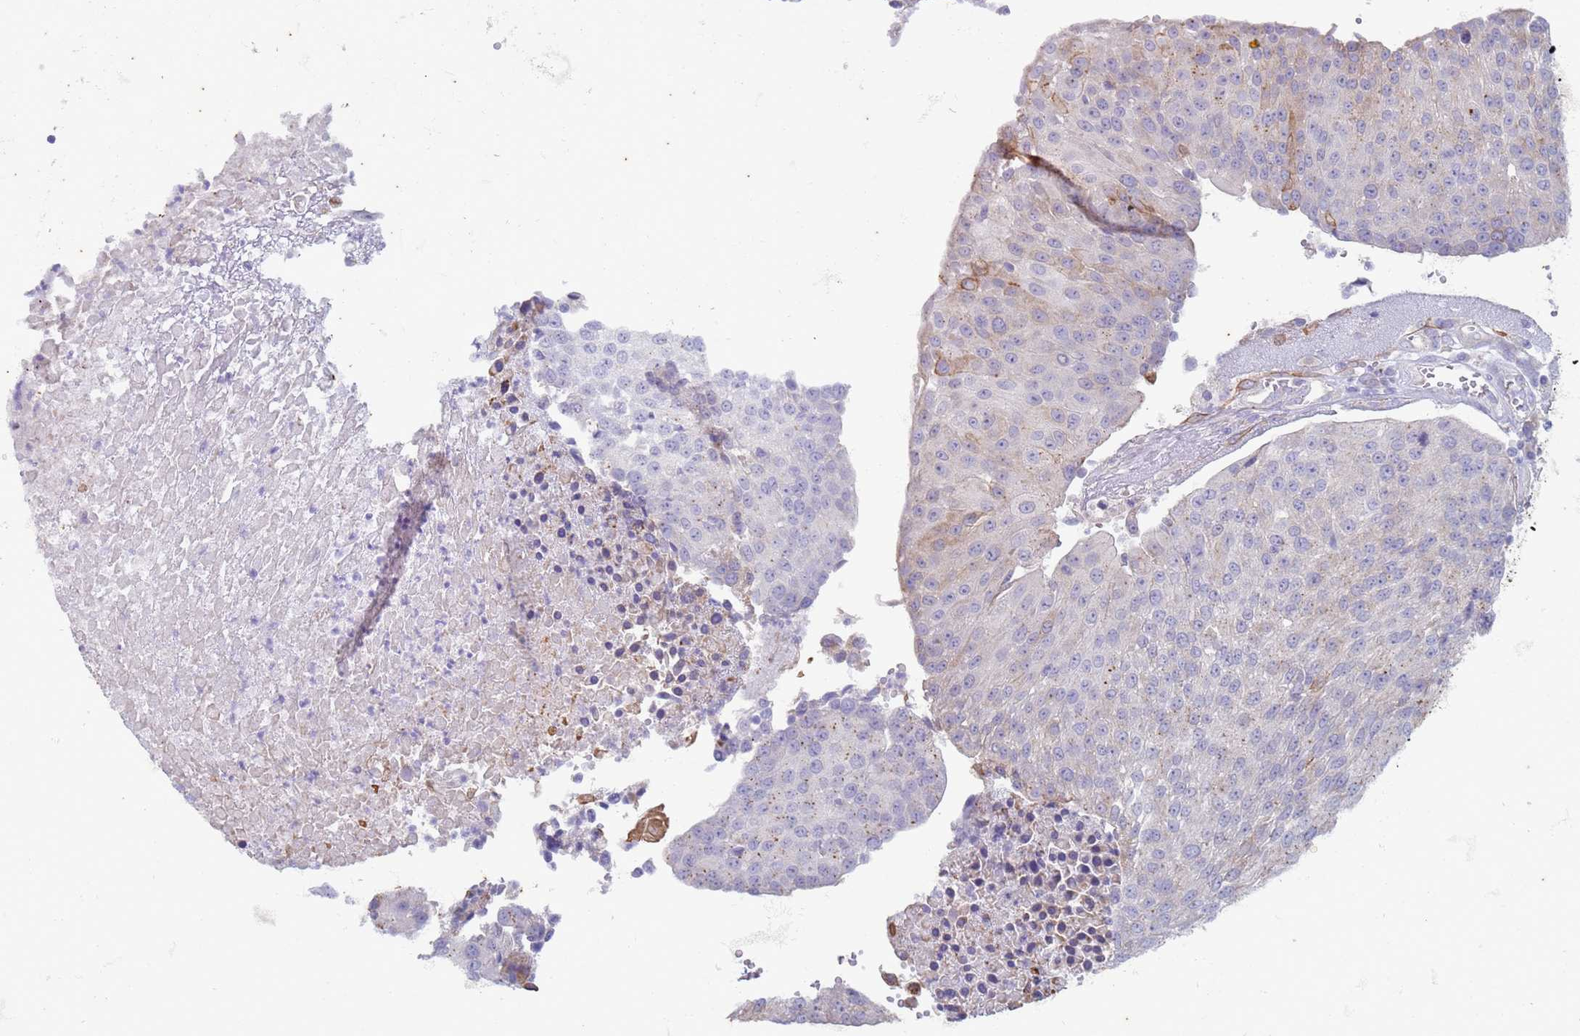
{"staining": {"intensity": "moderate", "quantity": "<25%", "location": "cytoplasmic/membranous"}, "tissue": "urothelial cancer", "cell_type": "Tumor cells", "image_type": "cancer", "snomed": [{"axis": "morphology", "description": "Urothelial carcinoma, High grade"}, {"axis": "topography", "description": "Urinary bladder"}], "caption": "Brown immunohistochemical staining in urothelial carcinoma (high-grade) displays moderate cytoplasmic/membranous positivity in approximately <25% of tumor cells.", "gene": "SUCO", "patient": {"sex": "female", "age": 85}}